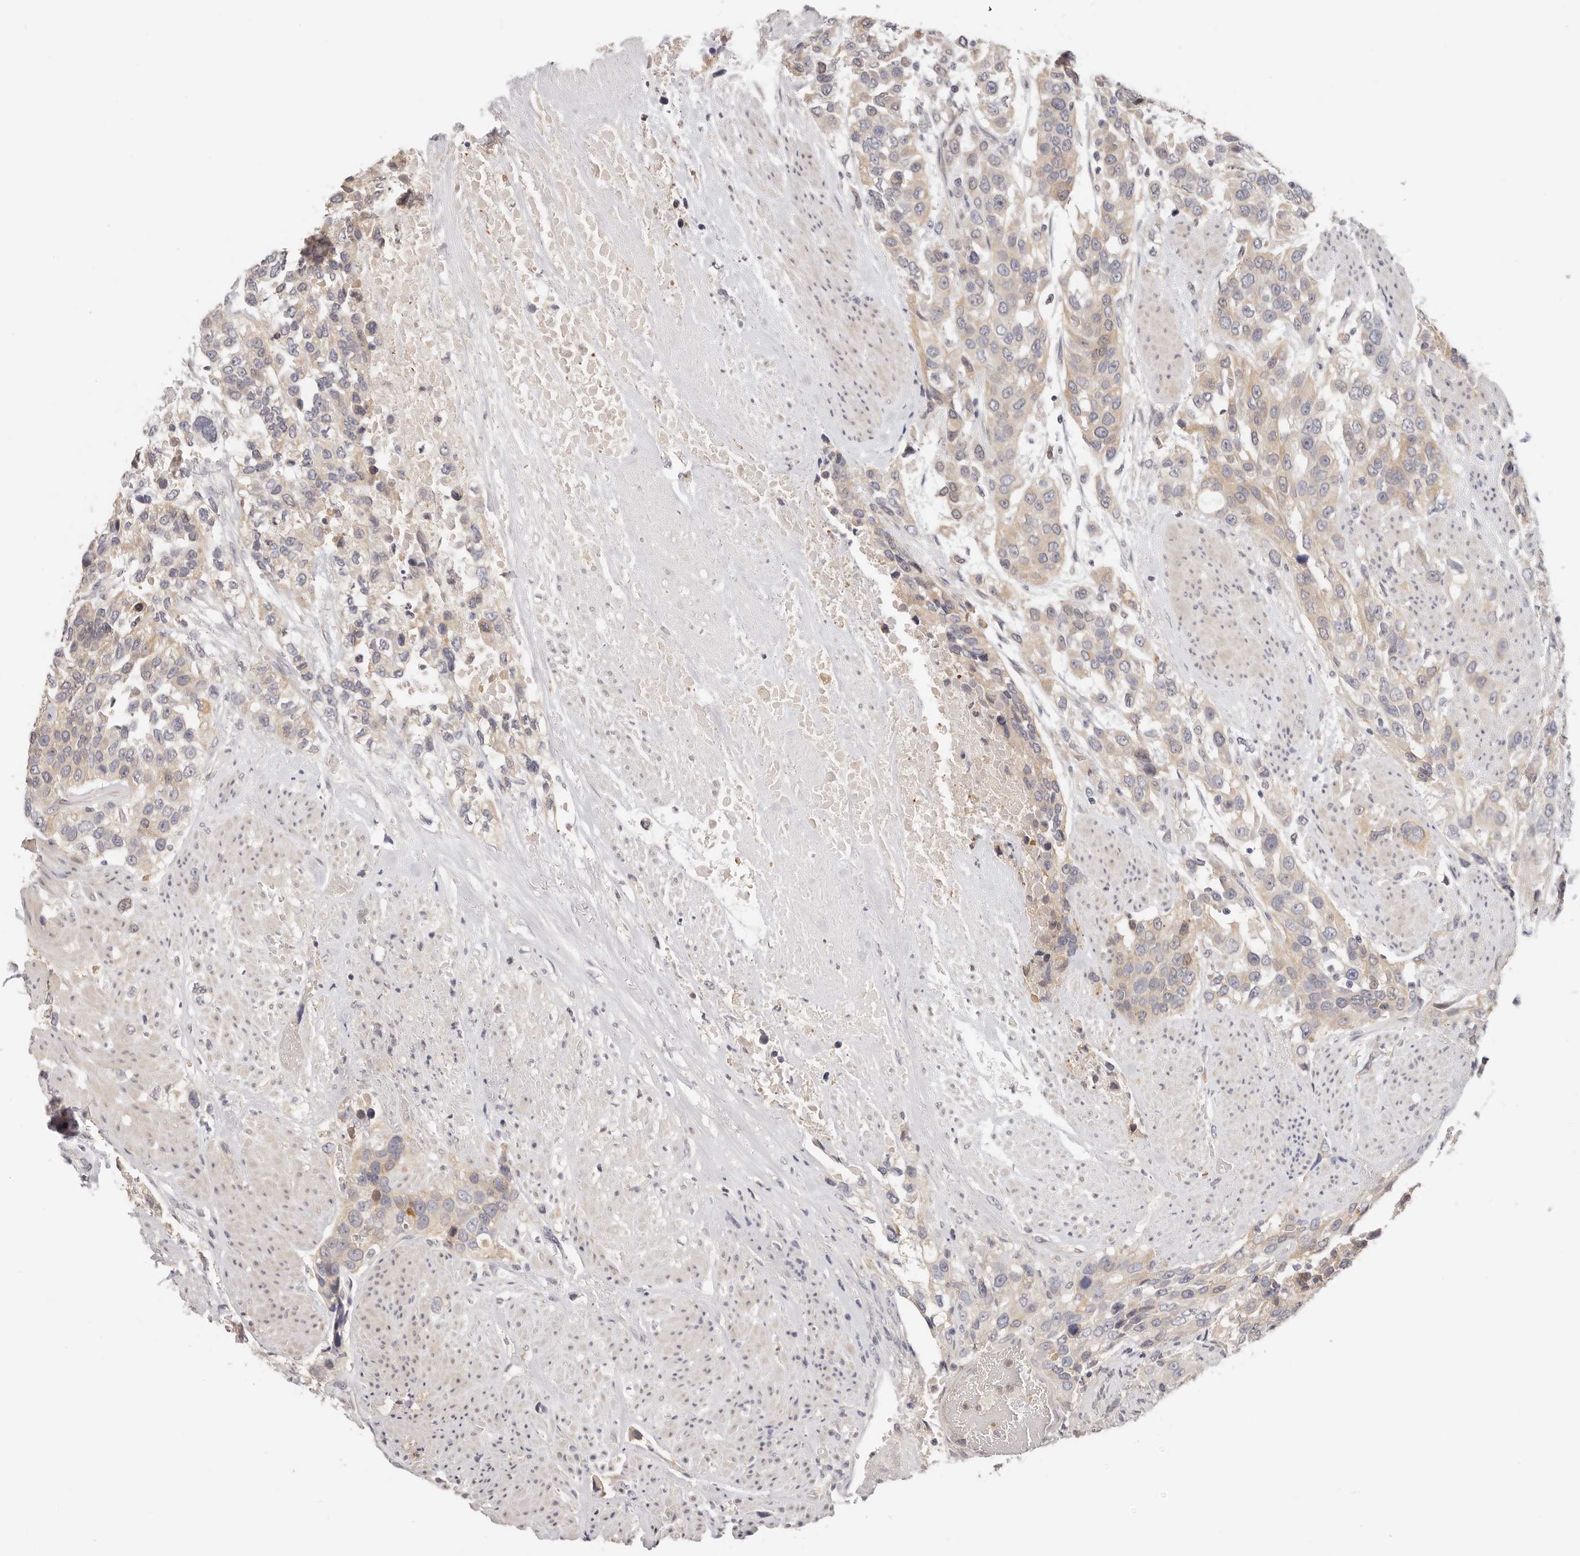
{"staining": {"intensity": "weak", "quantity": ">75%", "location": "cytoplasmic/membranous"}, "tissue": "urothelial cancer", "cell_type": "Tumor cells", "image_type": "cancer", "snomed": [{"axis": "morphology", "description": "Urothelial carcinoma, High grade"}, {"axis": "topography", "description": "Urinary bladder"}], "caption": "An immunohistochemistry (IHC) photomicrograph of neoplastic tissue is shown. Protein staining in brown shows weak cytoplasmic/membranous positivity in urothelial cancer within tumor cells. (Brightfield microscopy of DAB IHC at high magnification).", "gene": "GGPS1", "patient": {"sex": "female", "age": 80}}